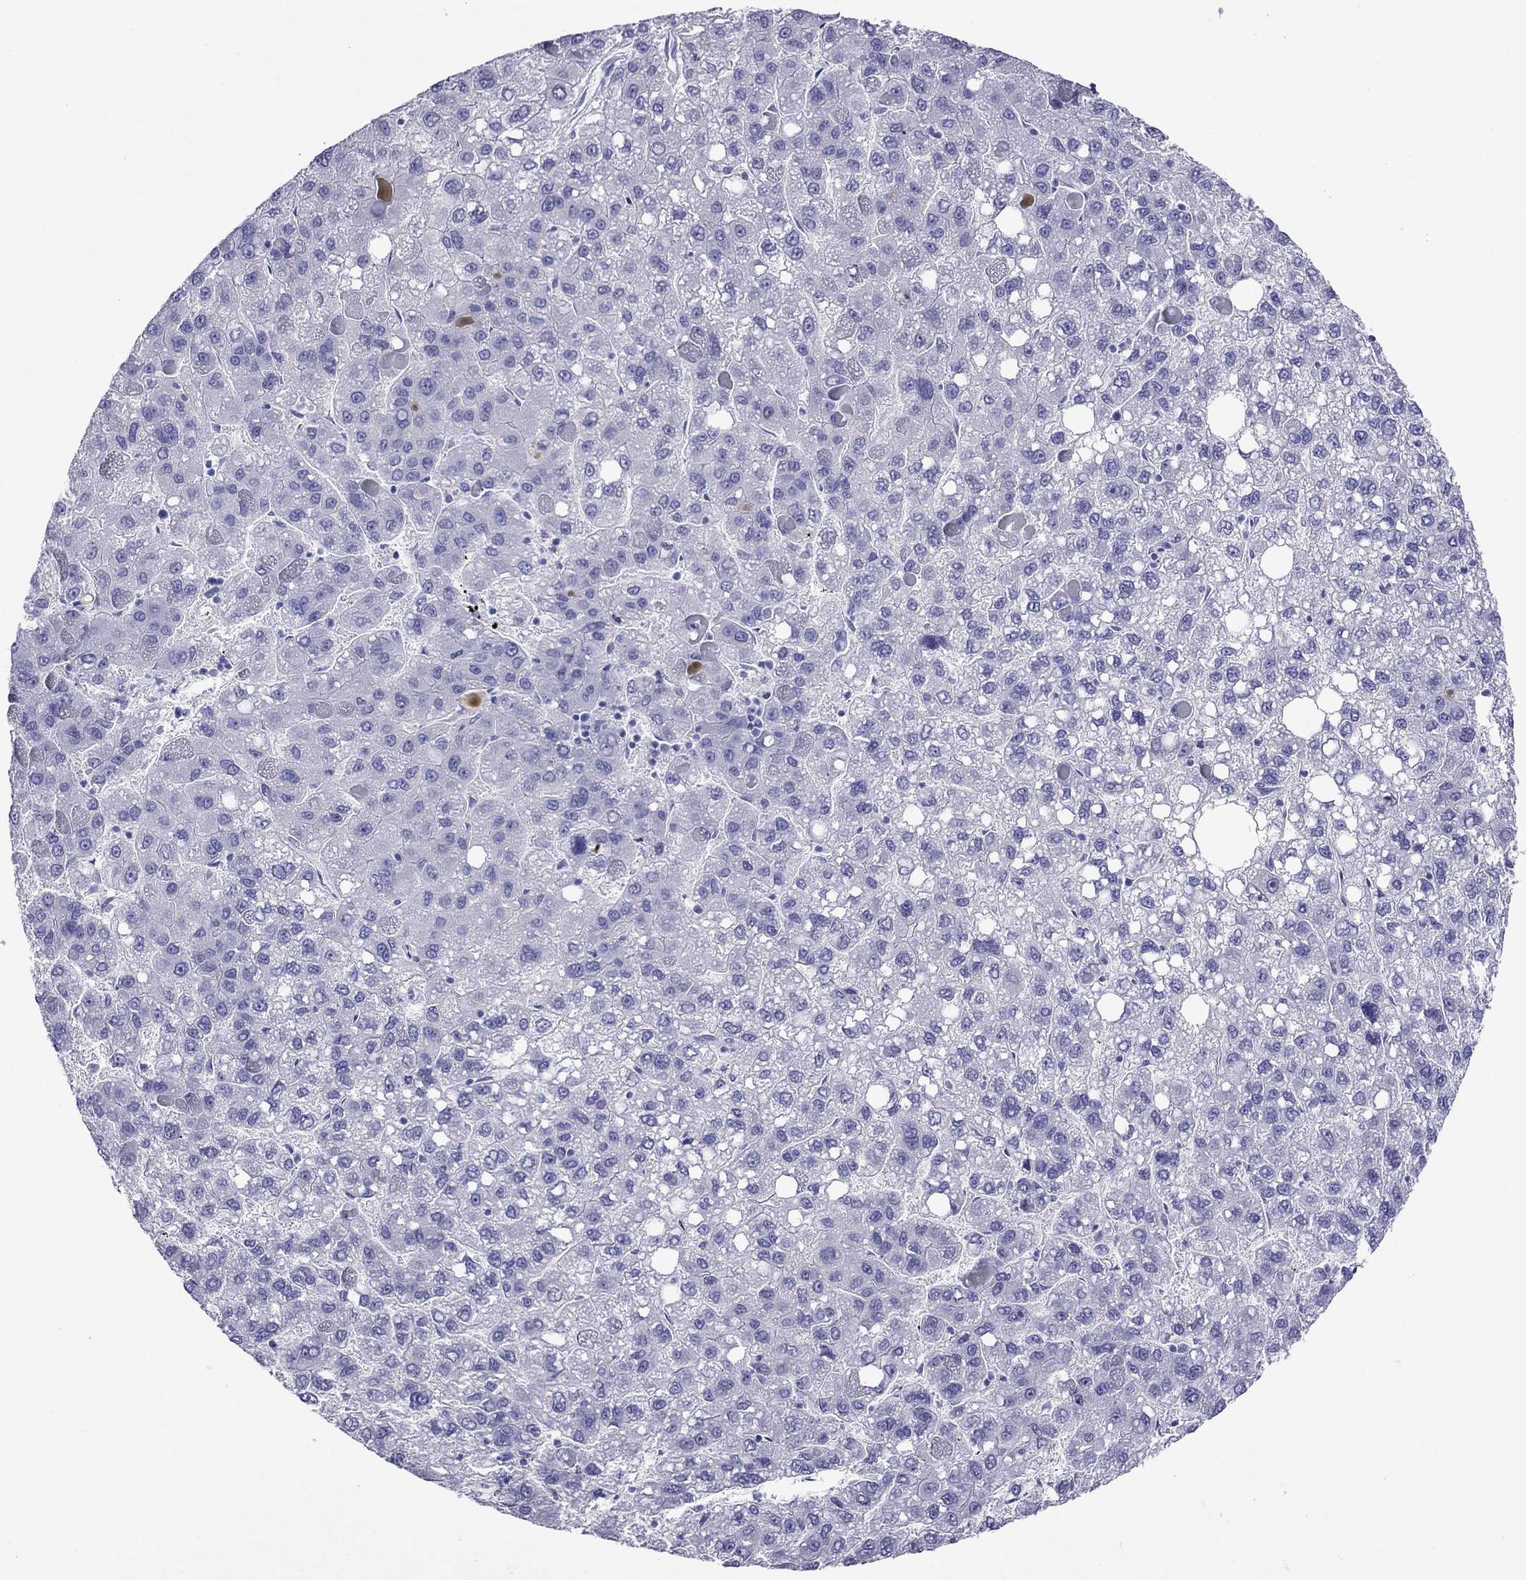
{"staining": {"intensity": "negative", "quantity": "none", "location": "none"}, "tissue": "liver cancer", "cell_type": "Tumor cells", "image_type": "cancer", "snomed": [{"axis": "morphology", "description": "Carcinoma, Hepatocellular, NOS"}, {"axis": "topography", "description": "Liver"}], "caption": "A histopathology image of human liver cancer (hepatocellular carcinoma) is negative for staining in tumor cells.", "gene": "PCDHA6", "patient": {"sex": "female", "age": 82}}